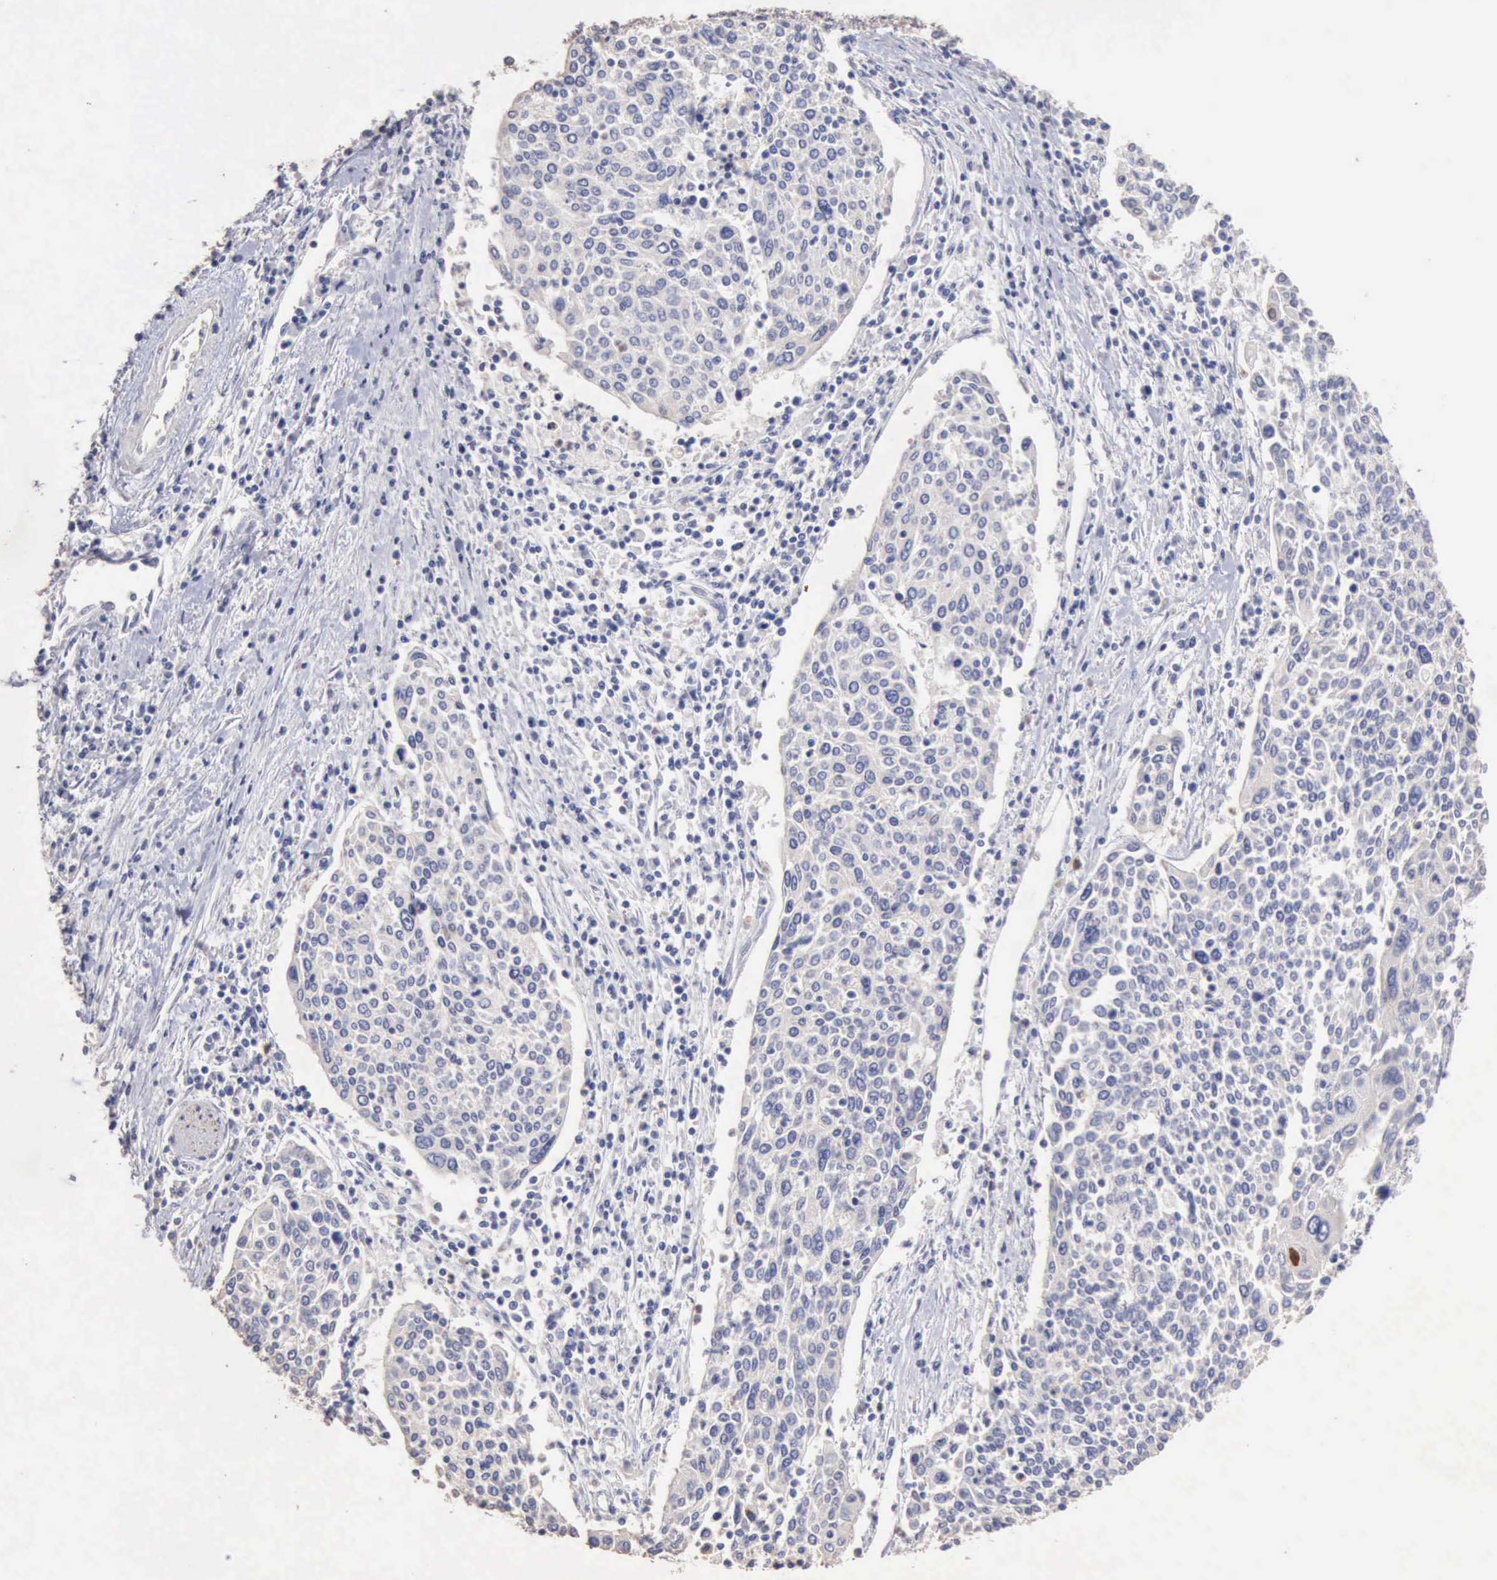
{"staining": {"intensity": "negative", "quantity": "none", "location": "none"}, "tissue": "cervical cancer", "cell_type": "Tumor cells", "image_type": "cancer", "snomed": [{"axis": "morphology", "description": "Squamous cell carcinoma, NOS"}, {"axis": "topography", "description": "Cervix"}], "caption": "This is a image of immunohistochemistry (IHC) staining of cervical squamous cell carcinoma, which shows no positivity in tumor cells.", "gene": "KRT6B", "patient": {"sex": "female", "age": 40}}